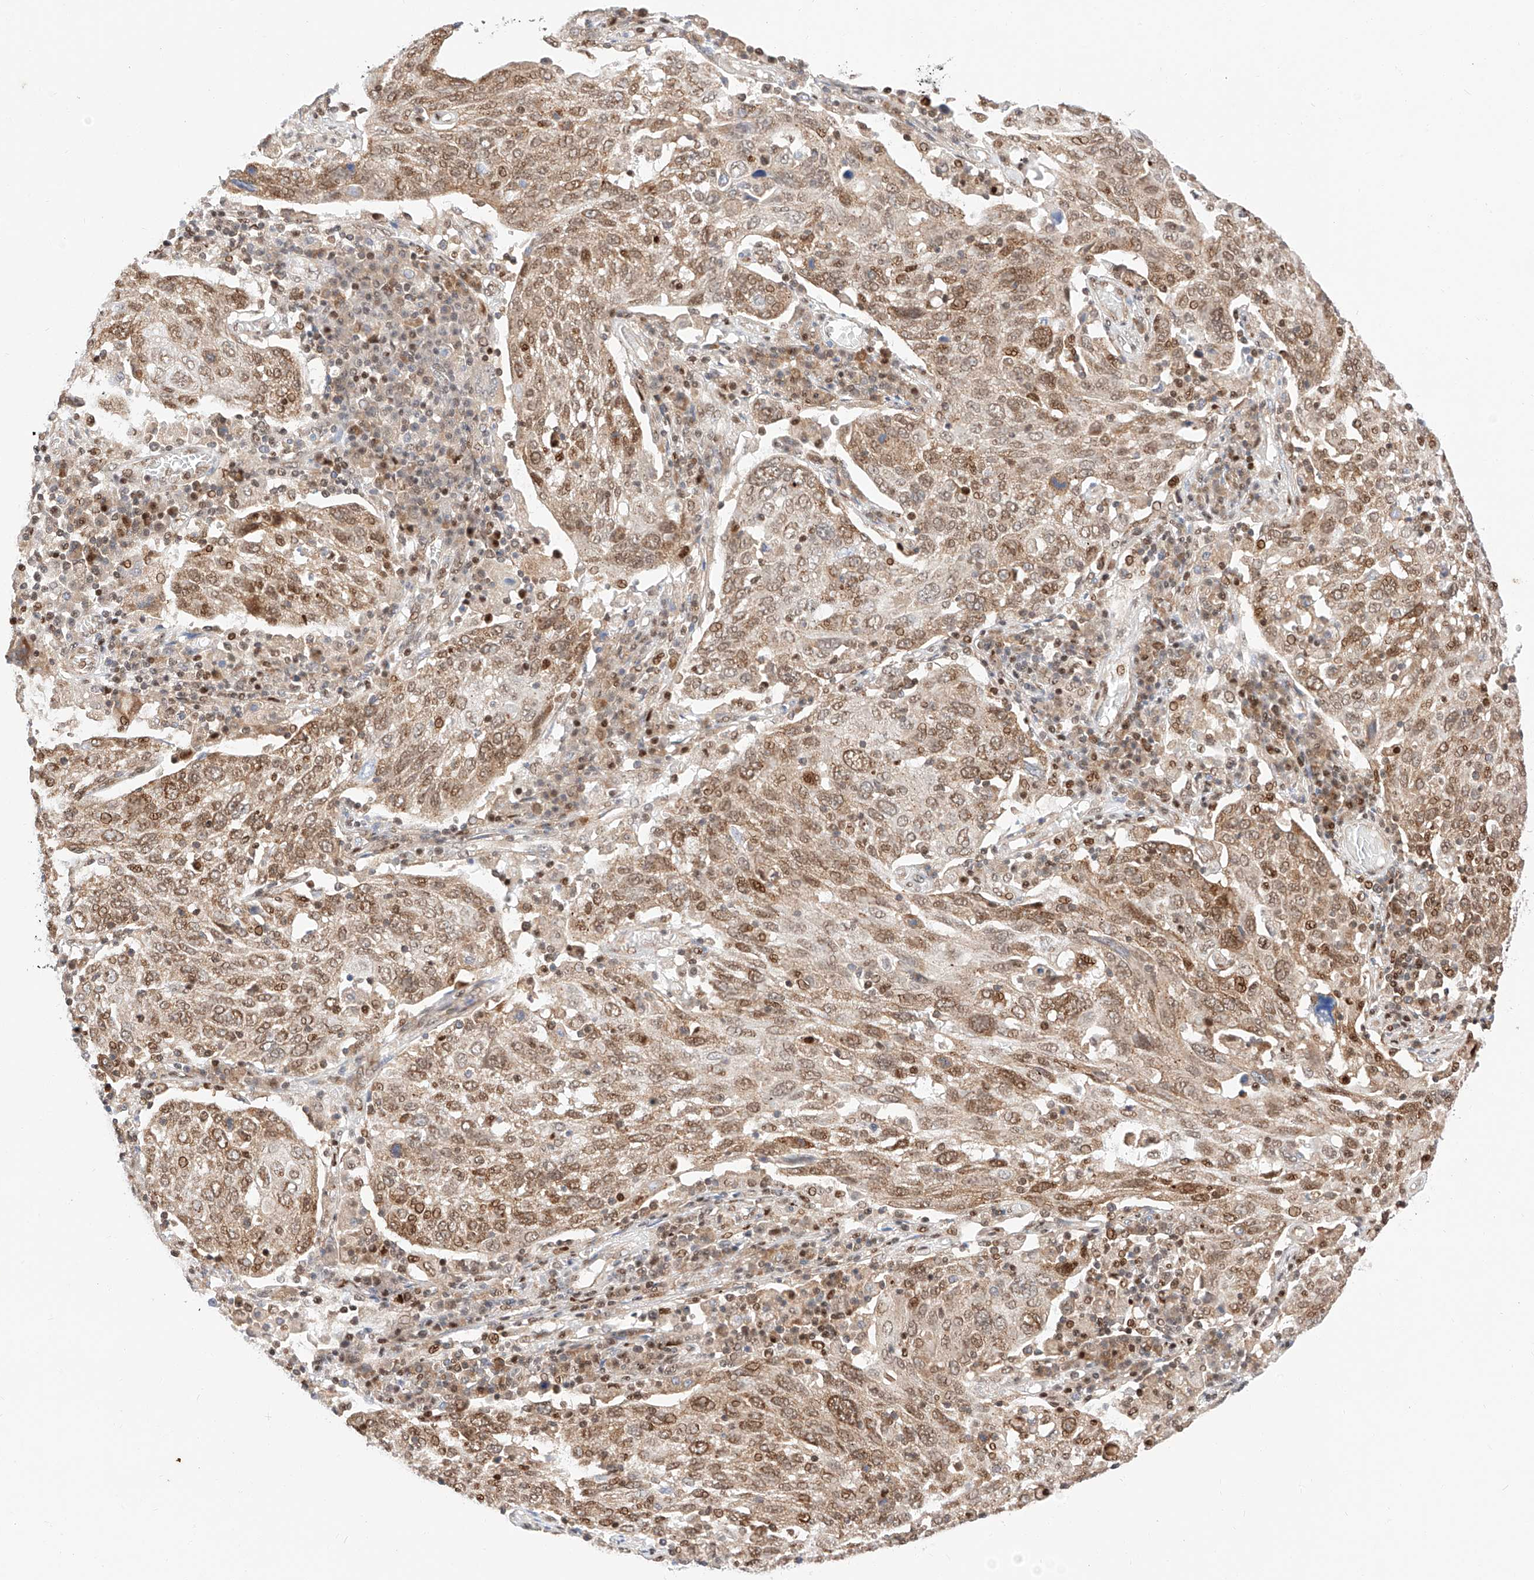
{"staining": {"intensity": "moderate", "quantity": ">75%", "location": "cytoplasmic/membranous,nuclear"}, "tissue": "lung cancer", "cell_type": "Tumor cells", "image_type": "cancer", "snomed": [{"axis": "morphology", "description": "Squamous cell carcinoma, NOS"}, {"axis": "topography", "description": "Lung"}], "caption": "Human lung squamous cell carcinoma stained with a brown dye demonstrates moderate cytoplasmic/membranous and nuclear positive staining in approximately >75% of tumor cells.", "gene": "HDAC9", "patient": {"sex": "male", "age": 65}}